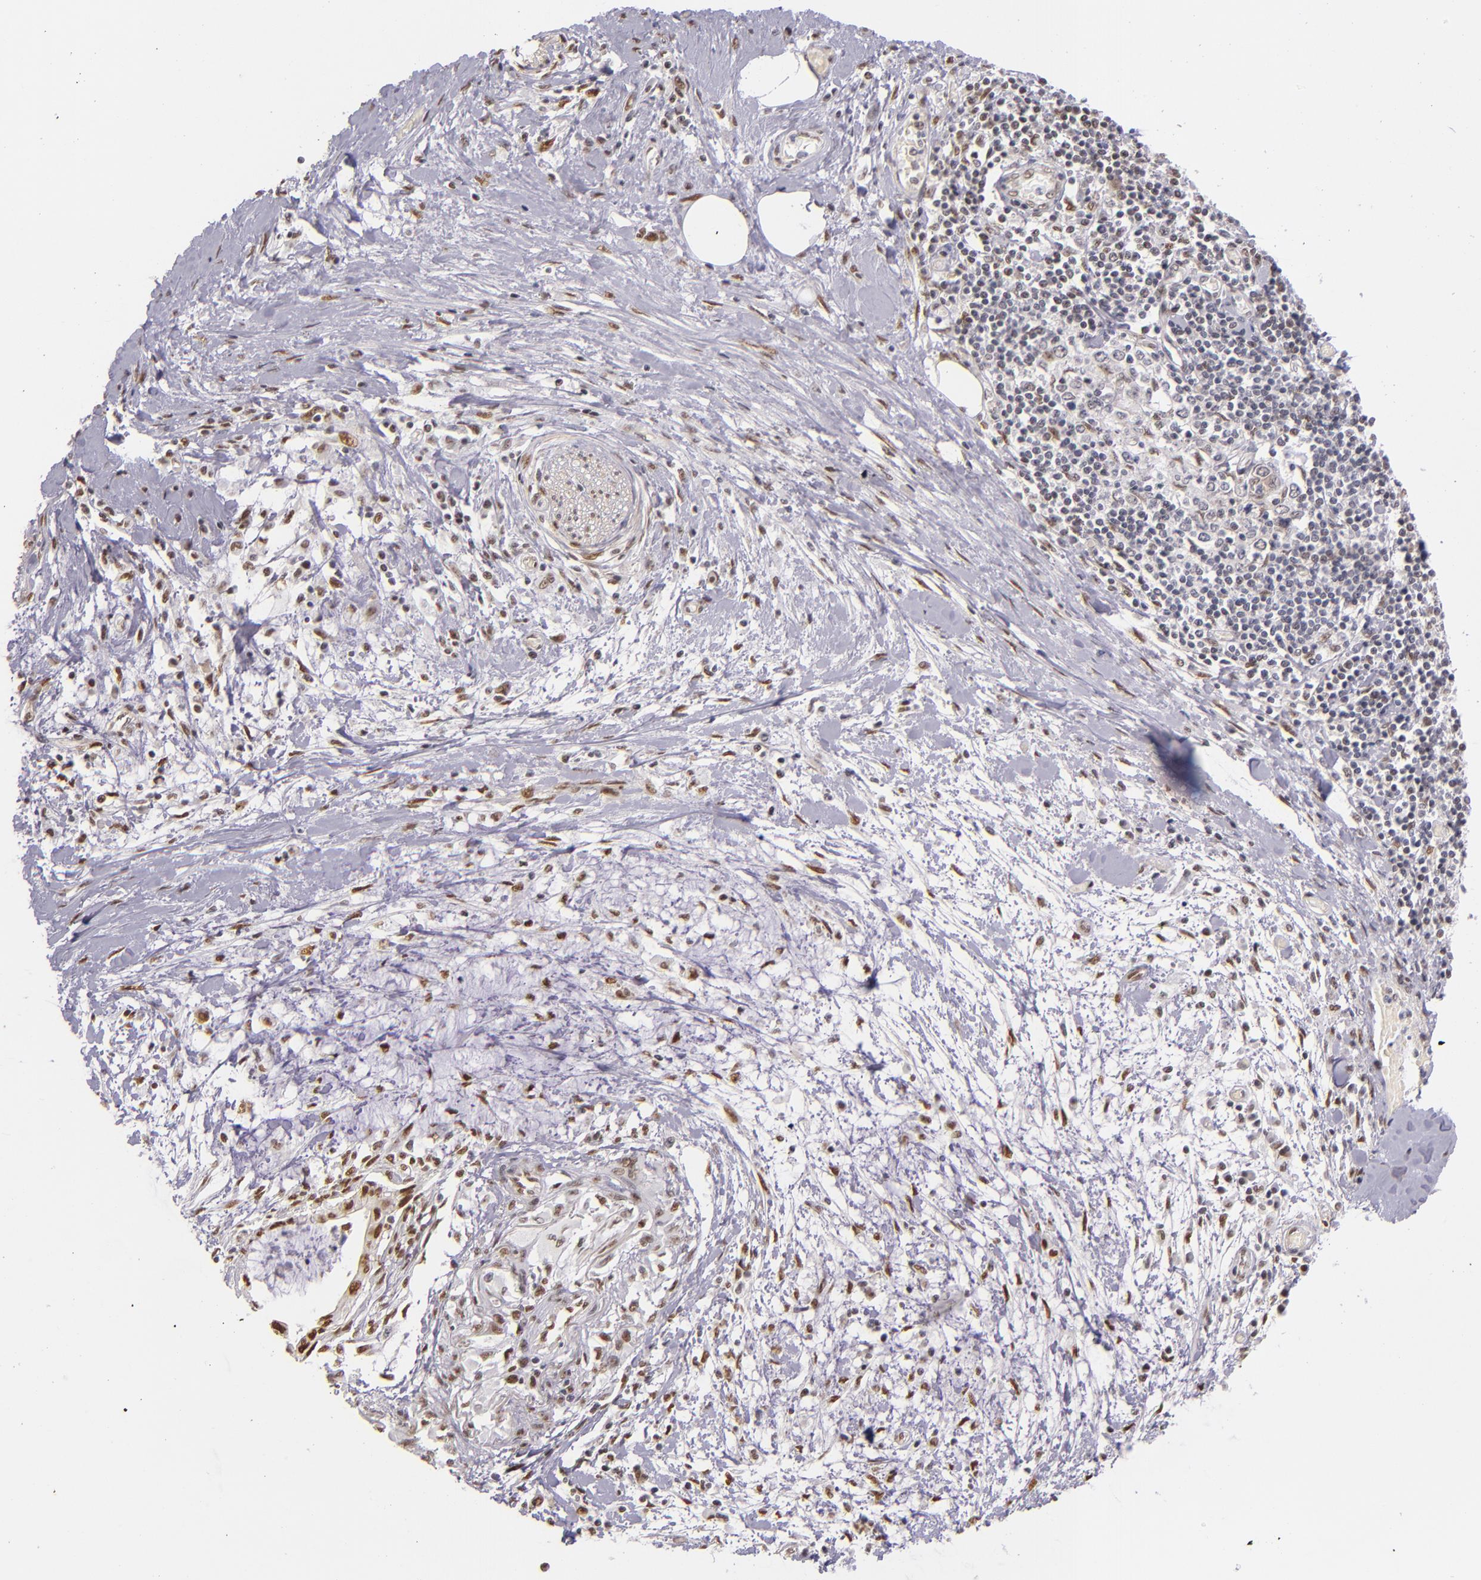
{"staining": {"intensity": "moderate", "quantity": ">75%", "location": "nuclear"}, "tissue": "pancreatic cancer", "cell_type": "Tumor cells", "image_type": "cancer", "snomed": [{"axis": "morphology", "description": "Adenocarcinoma, NOS"}, {"axis": "topography", "description": "Pancreas"}], "caption": "Immunohistochemical staining of human pancreatic cancer (adenocarcinoma) reveals medium levels of moderate nuclear expression in about >75% of tumor cells.", "gene": "NCOR2", "patient": {"sex": "female", "age": 64}}